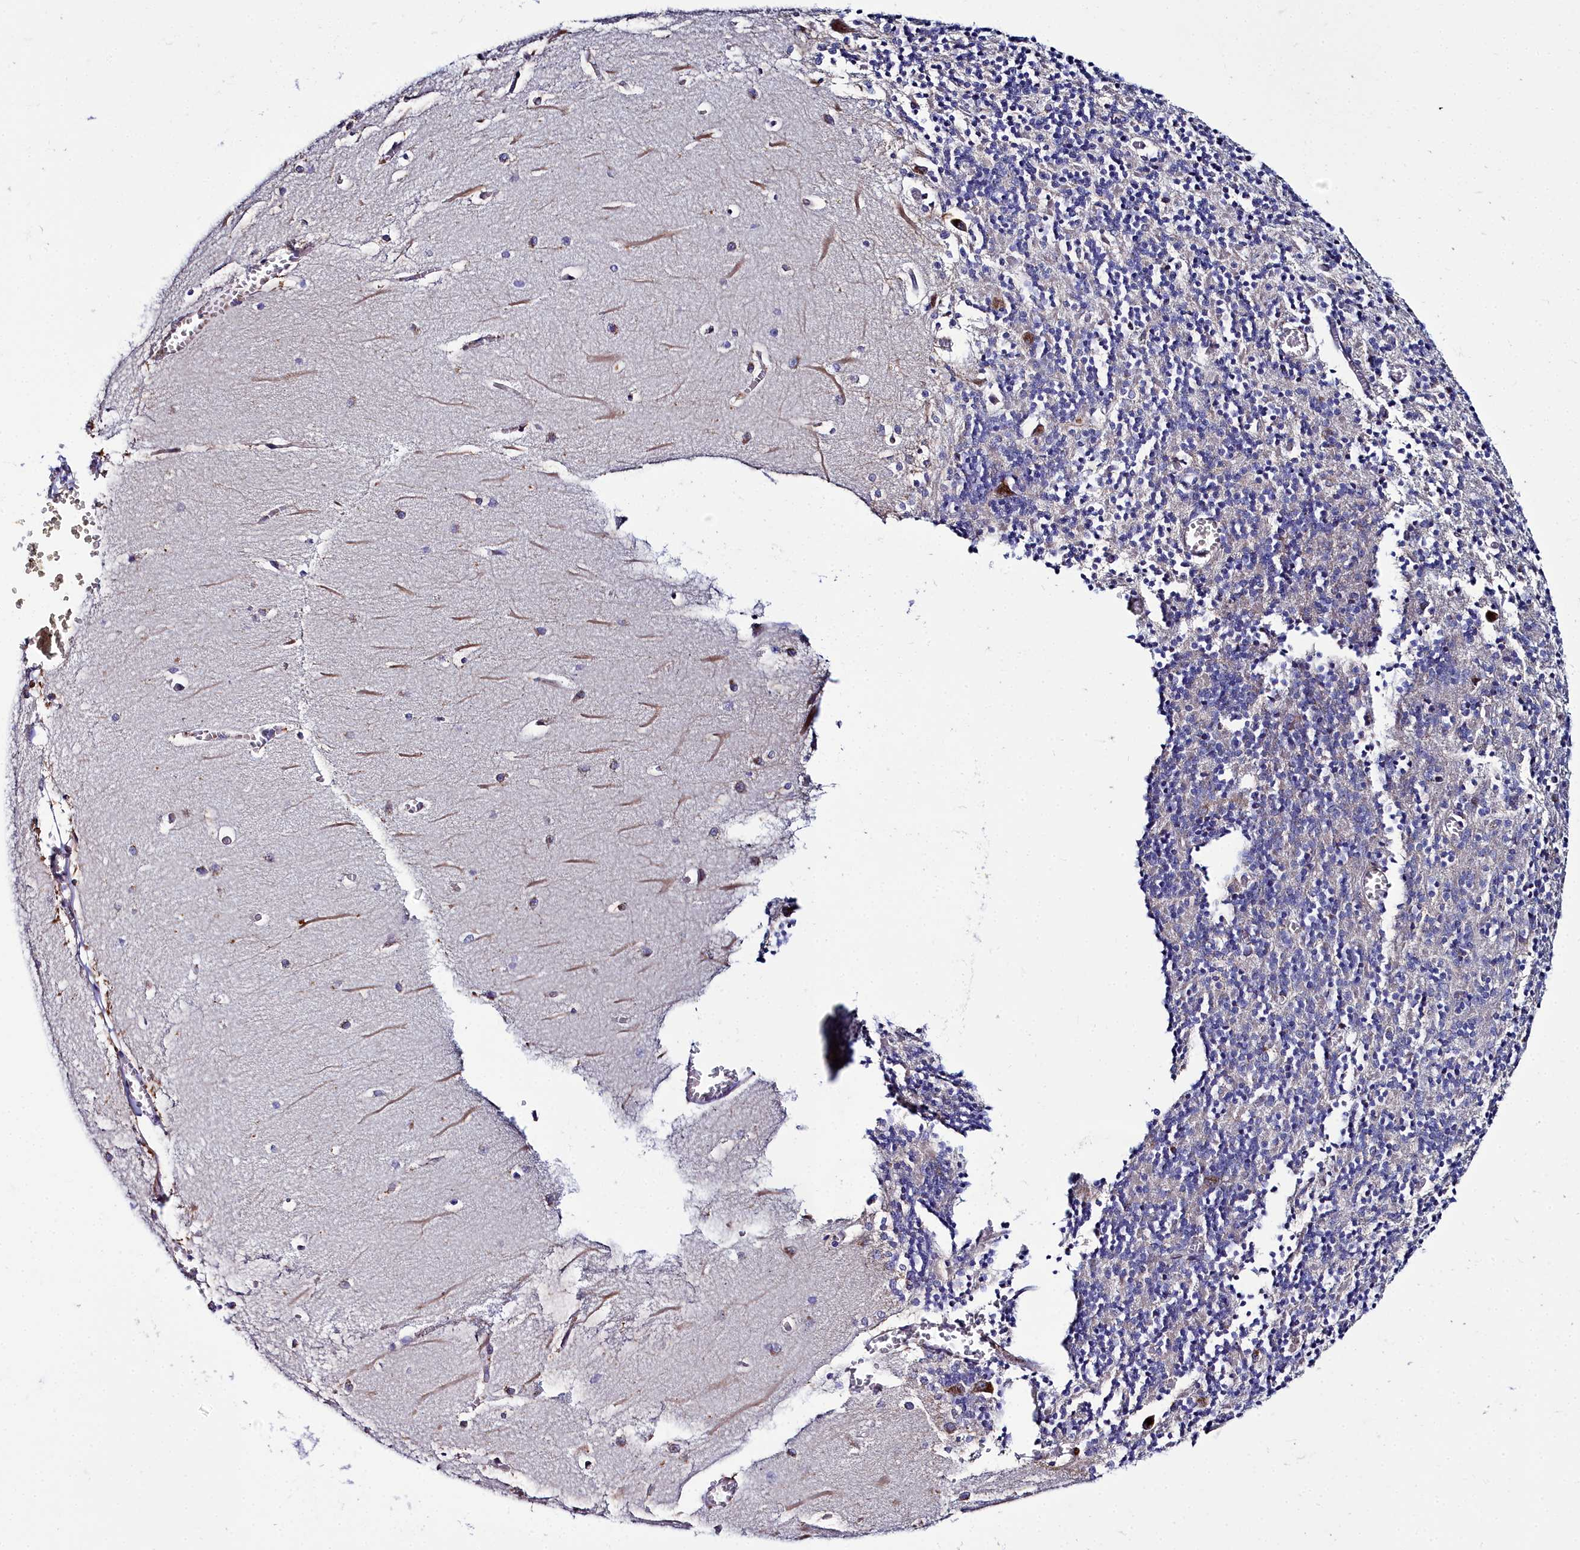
{"staining": {"intensity": "negative", "quantity": "none", "location": "none"}, "tissue": "cerebellum", "cell_type": "Cells in granular layer", "image_type": "normal", "snomed": [{"axis": "morphology", "description": "Normal tissue, NOS"}, {"axis": "topography", "description": "Cerebellum"}], "caption": "Immunohistochemistry (IHC) photomicrograph of unremarkable human cerebellum stained for a protein (brown), which demonstrates no expression in cells in granular layer.", "gene": "ELAPOR2", "patient": {"sex": "male", "age": 37}}